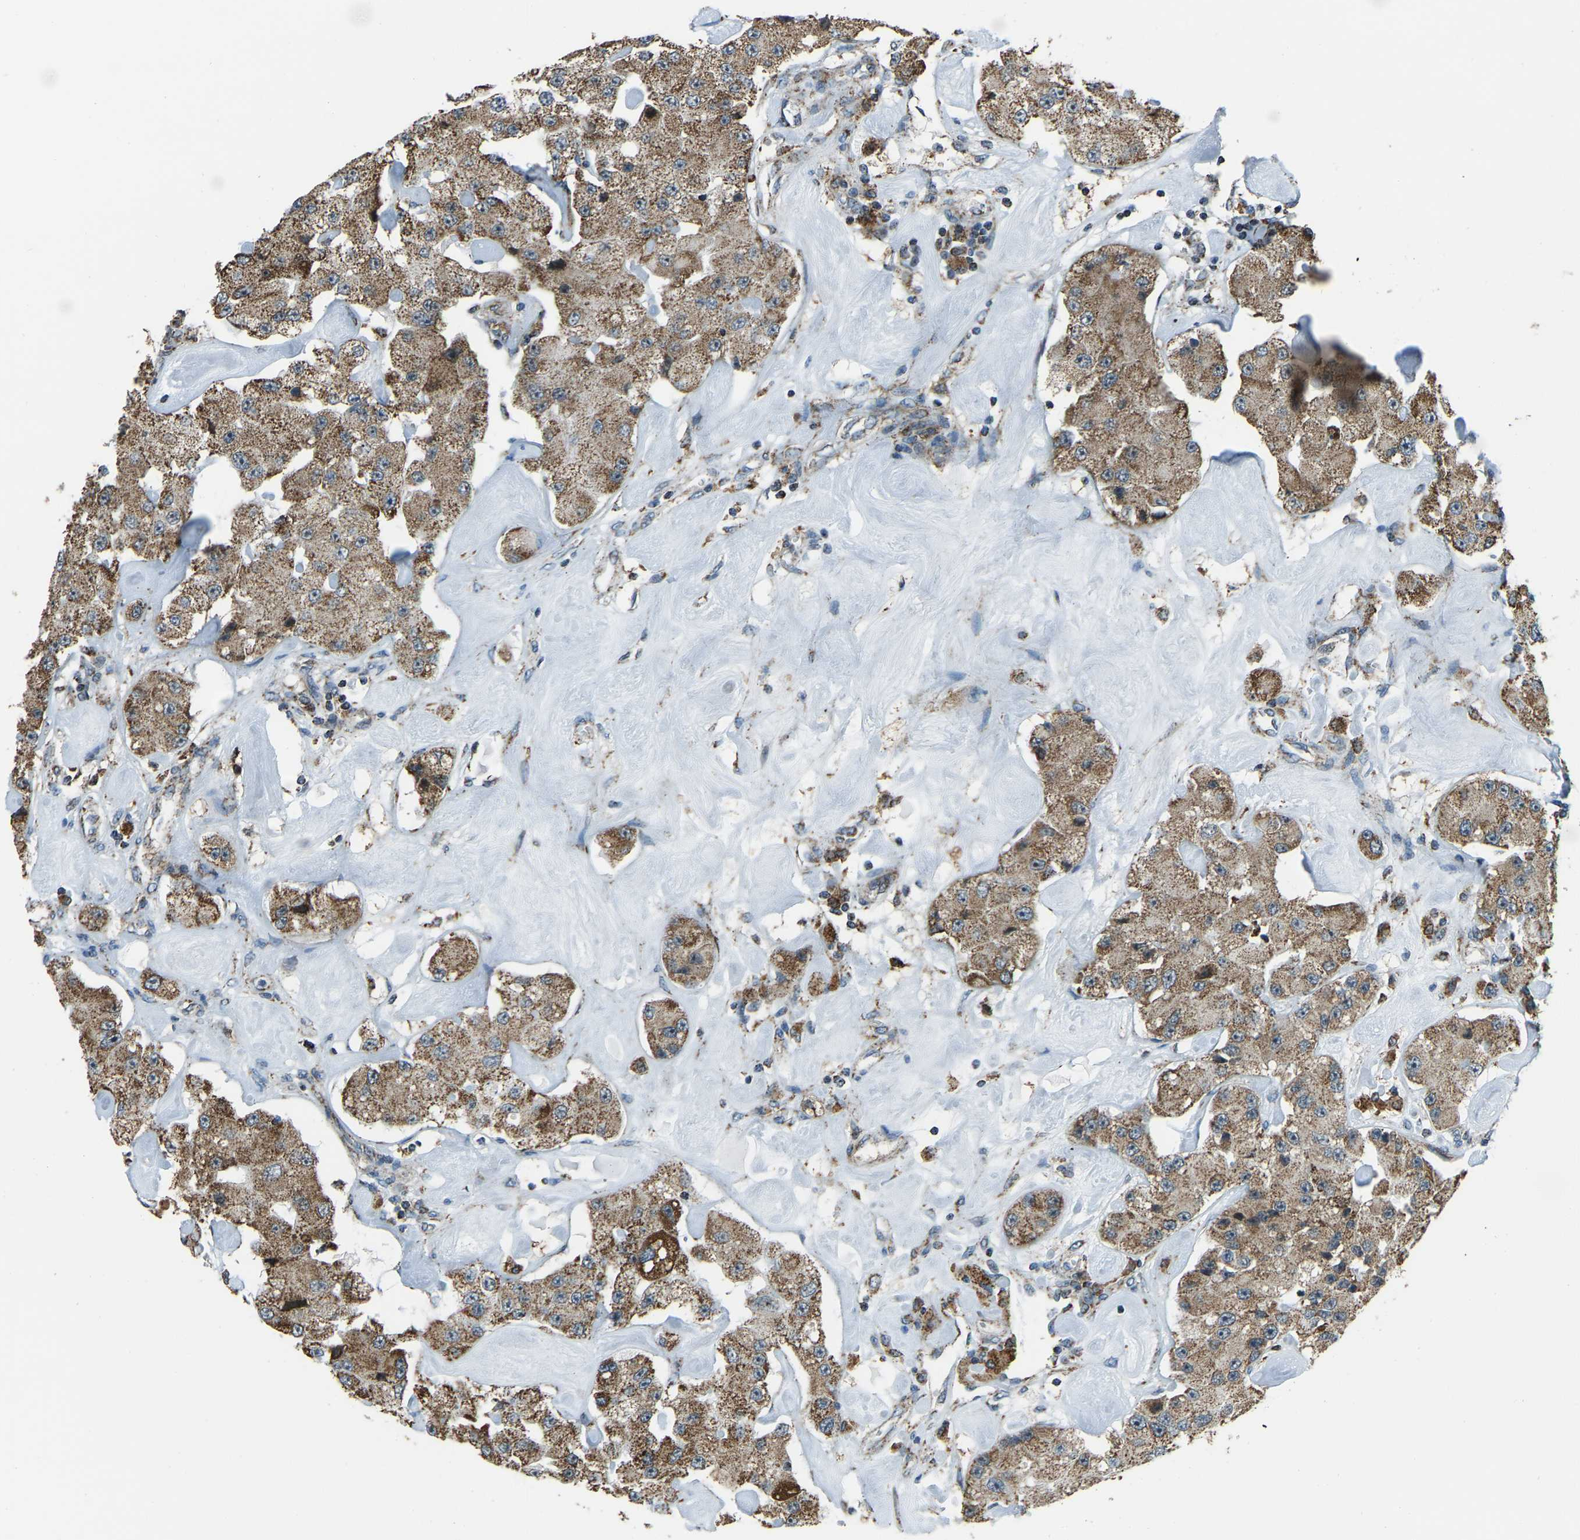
{"staining": {"intensity": "moderate", "quantity": ">75%", "location": "cytoplasmic/membranous"}, "tissue": "carcinoid", "cell_type": "Tumor cells", "image_type": "cancer", "snomed": [{"axis": "morphology", "description": "Carcinoid, malignant, NOS"}, {"axis": "topography", "description": "Pancreas"}], "caption": "Approximately >75% of tumor cells in malignant carcinoid show moderate cytoplasmic/membranous protein positivity as visualized by brown immunohistochemical staining.", "gene": "RBM33", "patient": {"sex": "male", "age": 41}}